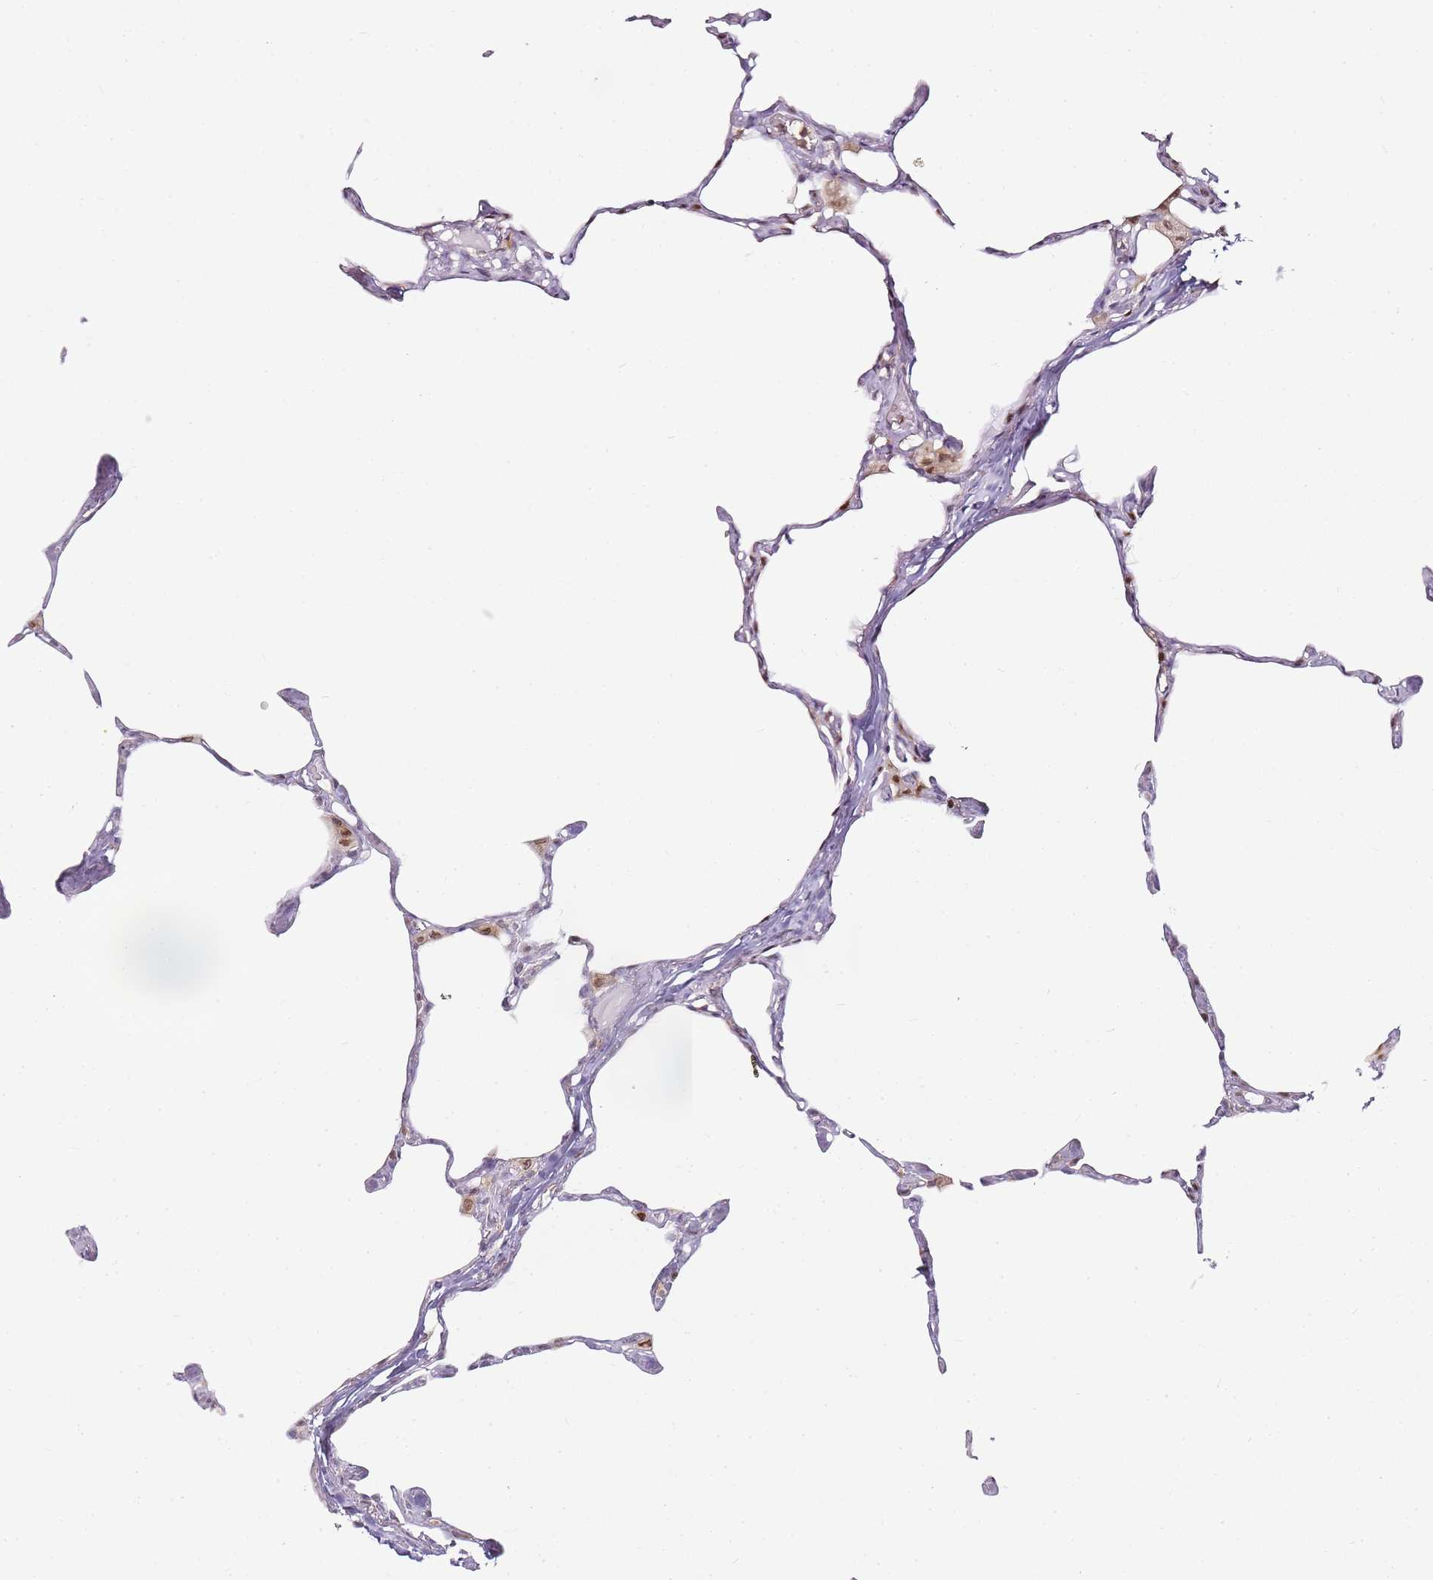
{"staining": {"intensity": "moderate", "quantity": "<25%", "location": "nuclear"}, "tissue": "lung", "cell_type": "Alveolar cells", "image_type": "normal", "snomed": [{"axis": "morphology", "description": "Normal tissue, NOS"}, {"axis": "topography", "description": "Lung"}], "caption": "Protein expression by immunohistochemistry shows moderate nuclear expression in approximately <25% of alveolar cells in normal lung.", "gene": "JAKMIP1", "patient": {"sex": "male", "age": 65}}